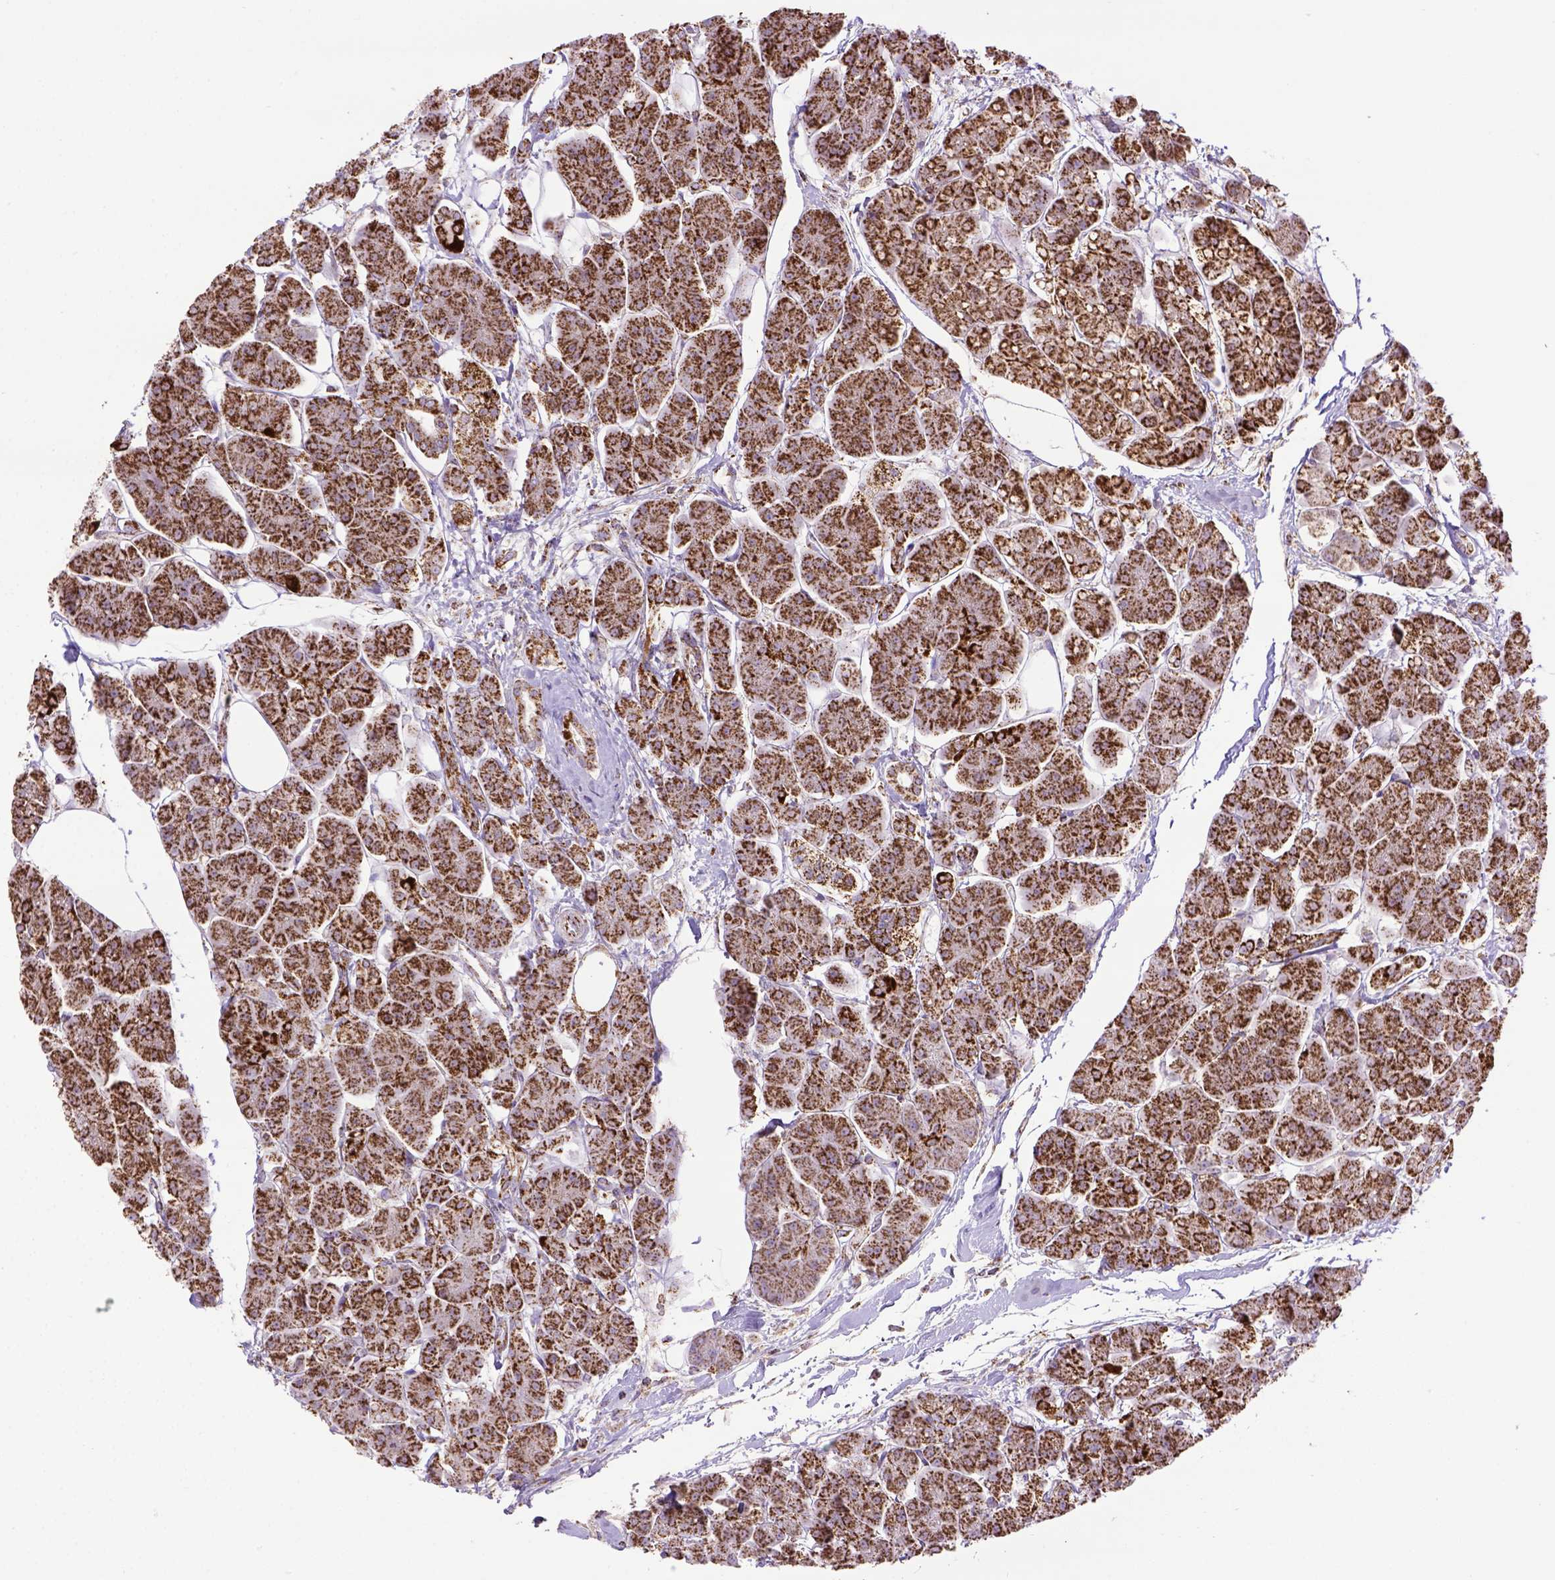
{"staining": {"intensity": "strong", "quantity": ">75%", "location": "cytoplasmic/membranous"}, "tissue": "pancreas", "cell_type": "Exocrine glandular cells", "image_type": "normal", "snomed": [{"axis": "morphology", "description": "Normal tissue, NOS"}, {"axis": "topography", "description": "Adipose tissue"}, {"axis": "topography", "description": "Pancreas"}, {"axis": "topography", "description": "Peripheral nerve tissue"}], "caption": "Immunohistochemistry (IHC) (DAB (3,3'-diaminobenzidine)) staining of benign human pancreas exhibits strong cytoplasmic/membranous protein positivity in about >75% of exocrine glandular cells. (Brightfield microscopy of DAB IHC at high magnification).", "gene": "MT", "patient": {"sex": "female", "age": 58}}